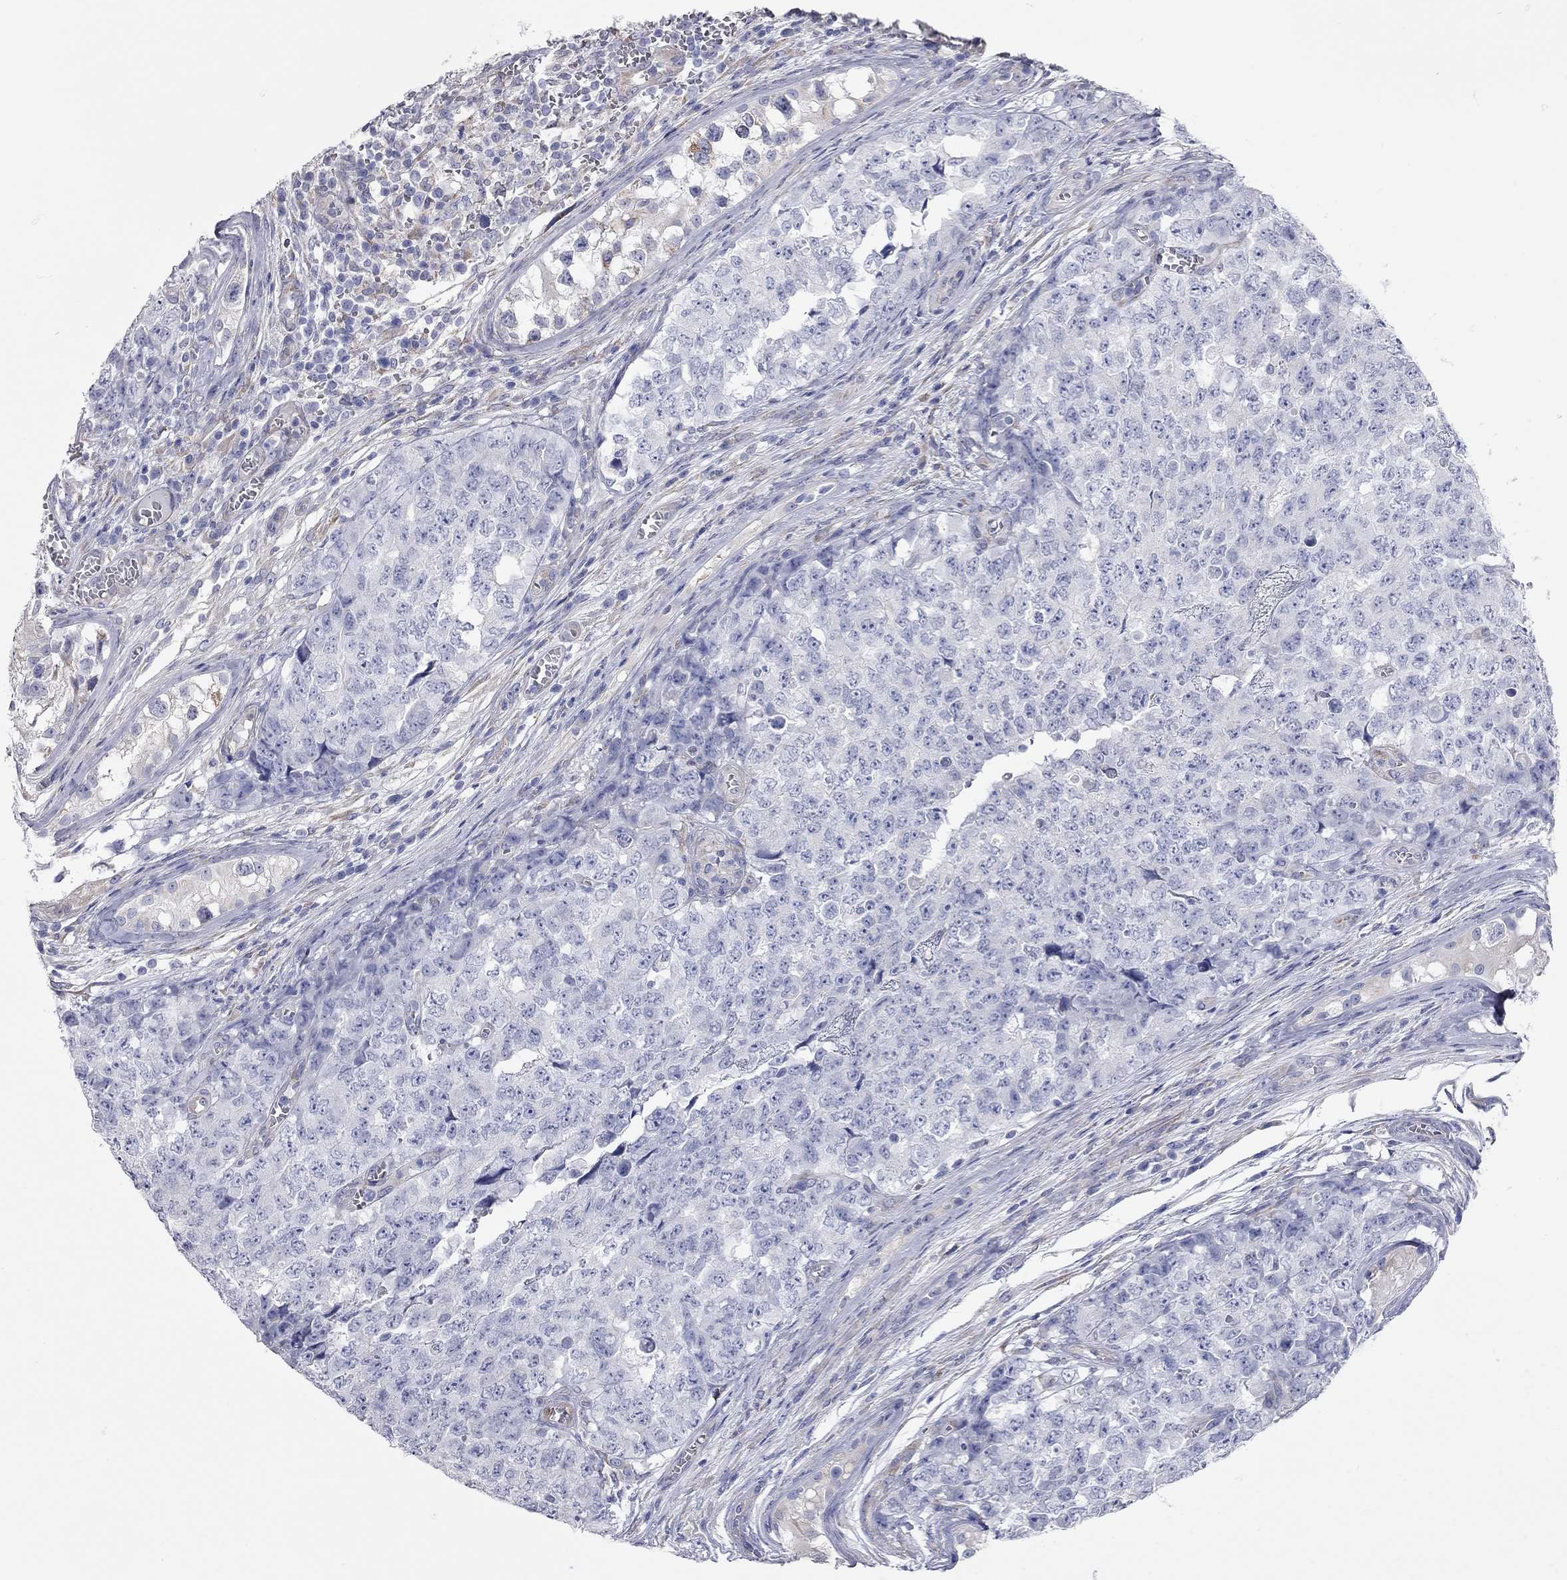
{"staining": {"intensity": "negative", "quantity": "none", "location": "none"}, "tissue": "testis cancer", "cell_type": "Tumor cells", "image_type": "cancer", "snomed": [{"axis": "morphology", "description": "Carcinoma, Embryonal, NOS"}, {"axis": "topography", "description": "Testis"}], "caption": "Tumor cells show no significant protein expression in testis cancer (embryonal carcinoma).", "gene": "XAGE2", "patient": {"sex": "male", "age": 23}}